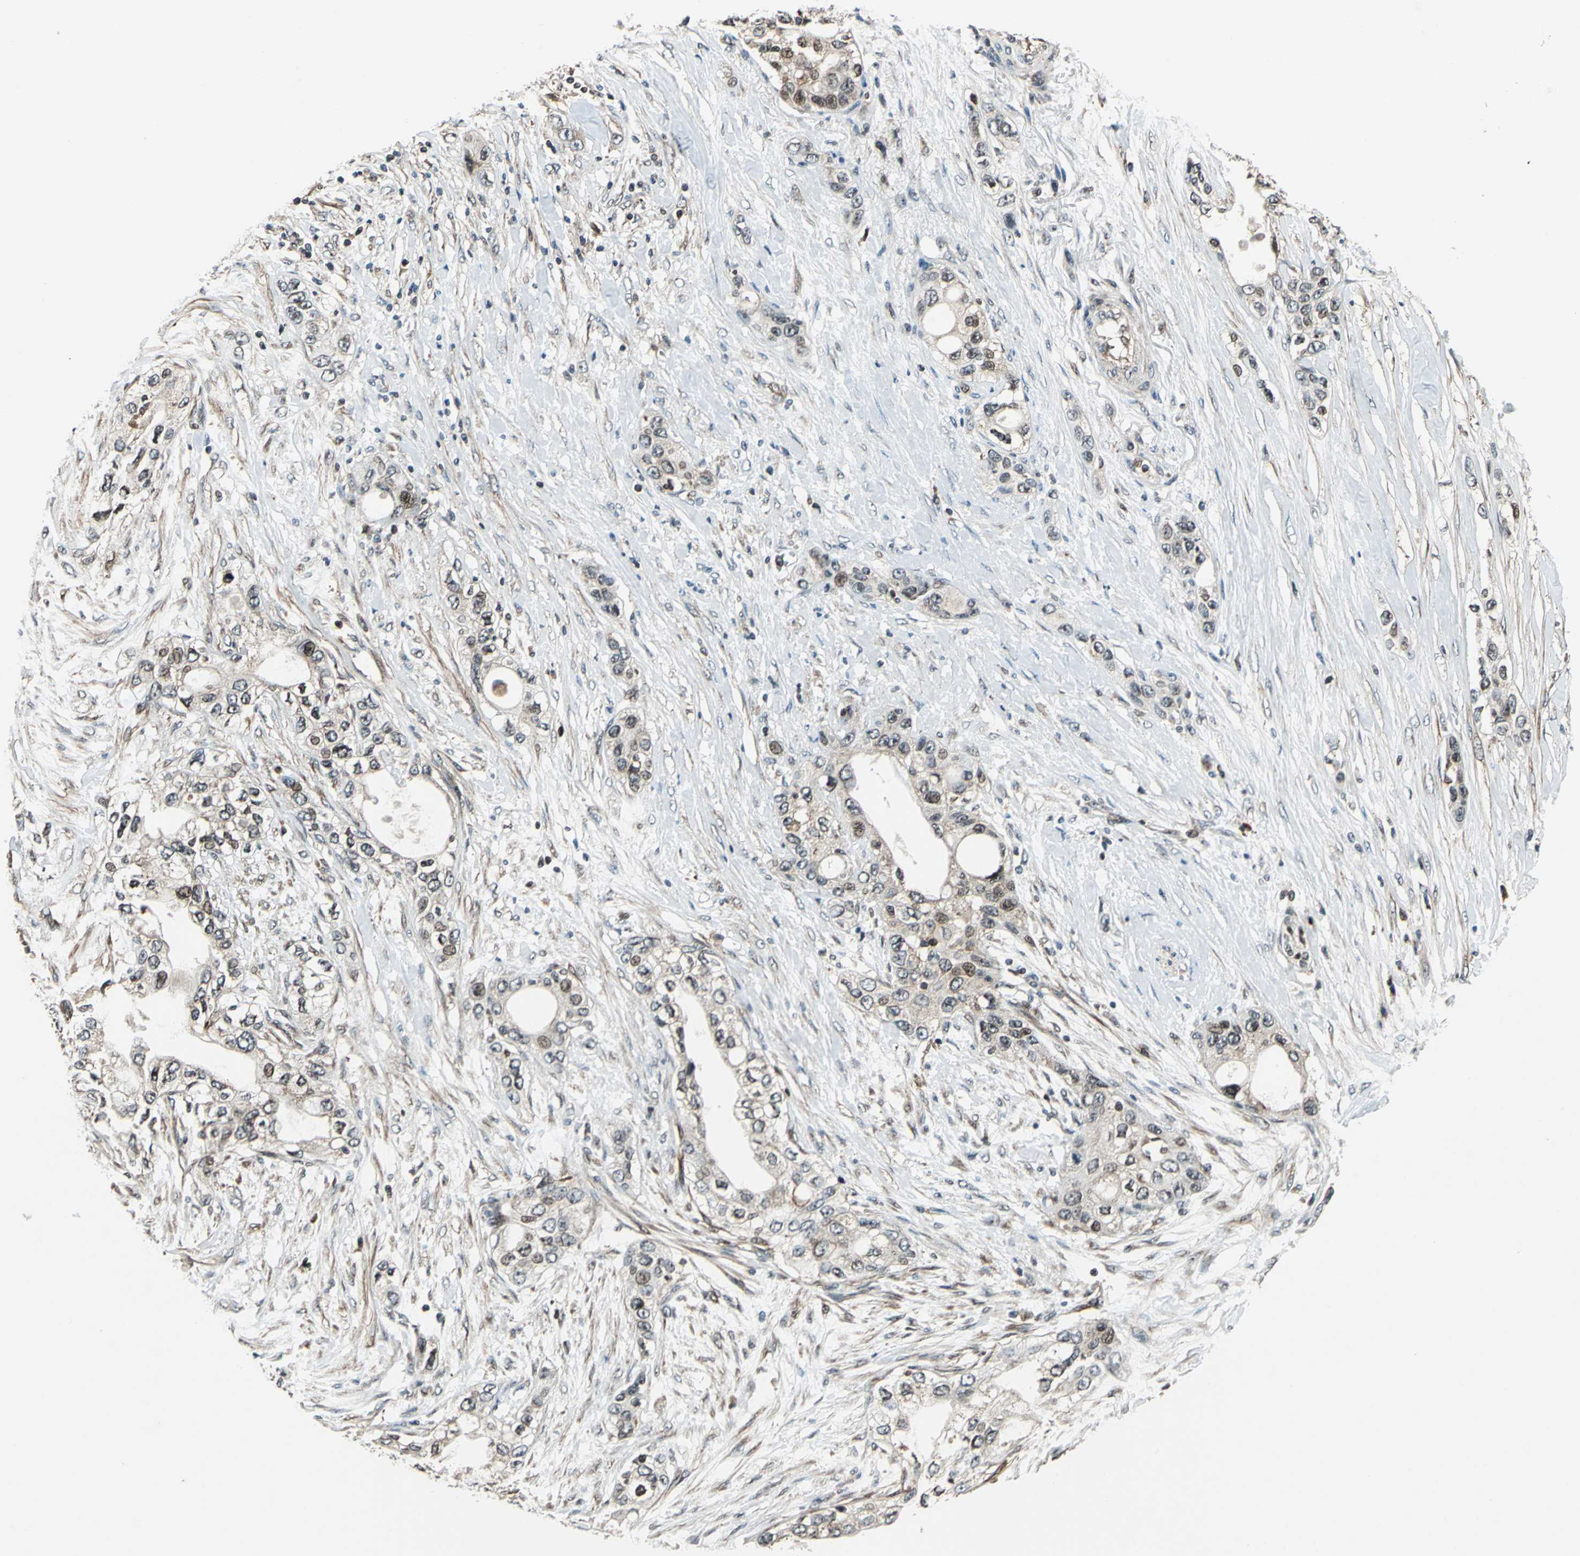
{"staining": {"intensity": "moderate", "quantity": "<25%", "location": "cytoplasmic/membranous,nuclear"}, "tissue": "pancreatic cancer", "cell_type": "Tumor cells", "image_type": "cancer", "snomed": [{"axis": "morphology", "description": "Adenocarcinoma, NOS"}, {"axis": "topography", "description": "Pancreas"}], "caption": "A brown stain highlights moderate cytoplasmic/membranous and nuclear staining of a protein in pancreatic adenocarcinoma tumor cells. (Stains: DAB (3,3'-diaminobenzidine) in brown, nuclei in blue, Microscopy: brightfield microscopy at high magnification).", "gene": "AATF", "patient": {"sex": "female", "age": 70}}